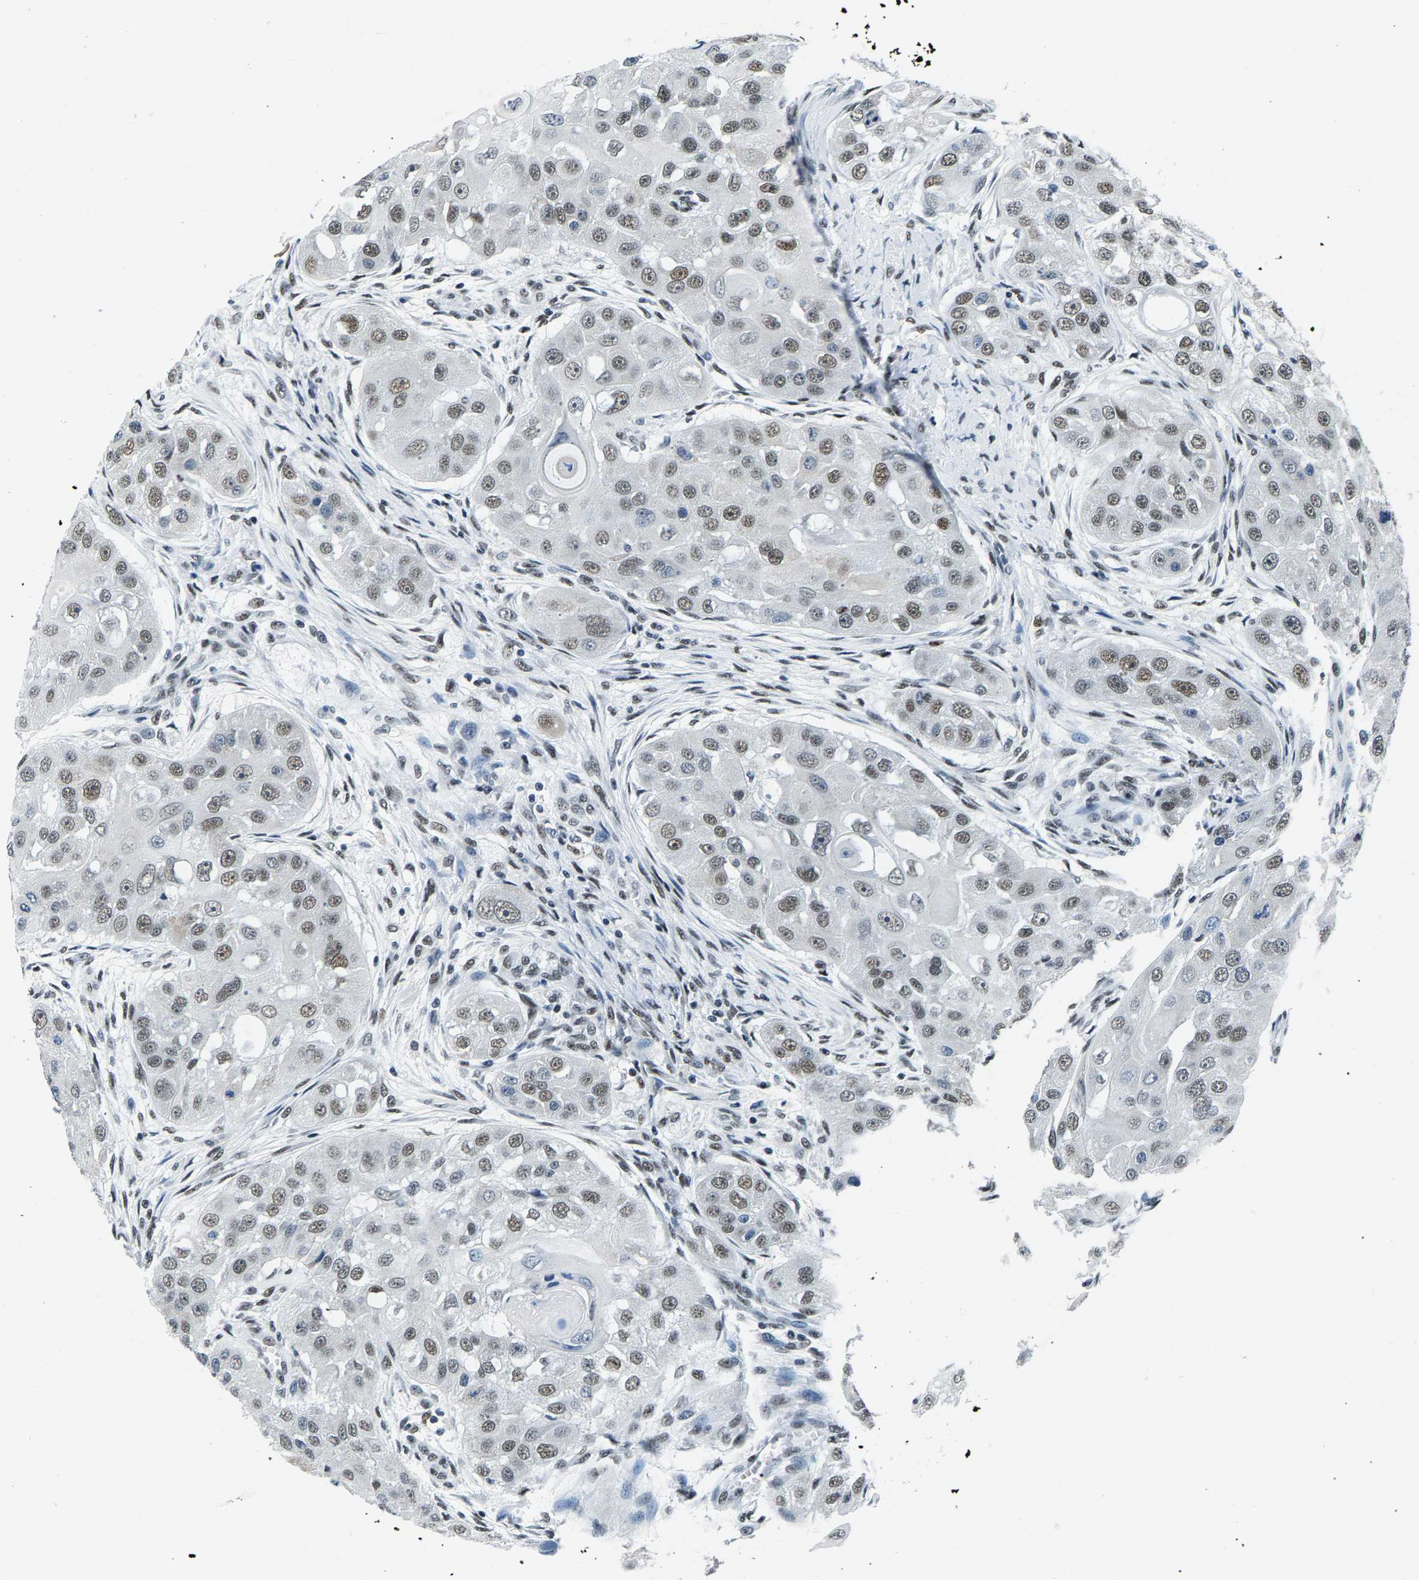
{"staining": {"intensity": "moderate", "quantity": "25%-75%", "location": "nuclear"}, "tissue": "head and neck cancer", "cell_type": "Tumor cells", "image_type": "cancer", "snomed": [{"axis": "morphology", "description": "Normal tissue, NOS"}, {"axis": "morphology", "description": "Squamous cell carcinoma, NOS"}, {"axis": "topography", "description": "Skeletal muscle"}, {"axis": "topography", "description": "Head-Neck"}], "caption": "A medium amount of moderate nuclear positivity is appreciated in approximately 25%-75% of tumor cells in head and neck cancer tissue.", "gene": "ATF2", "patient": {"sex": "male", "age": 51}}